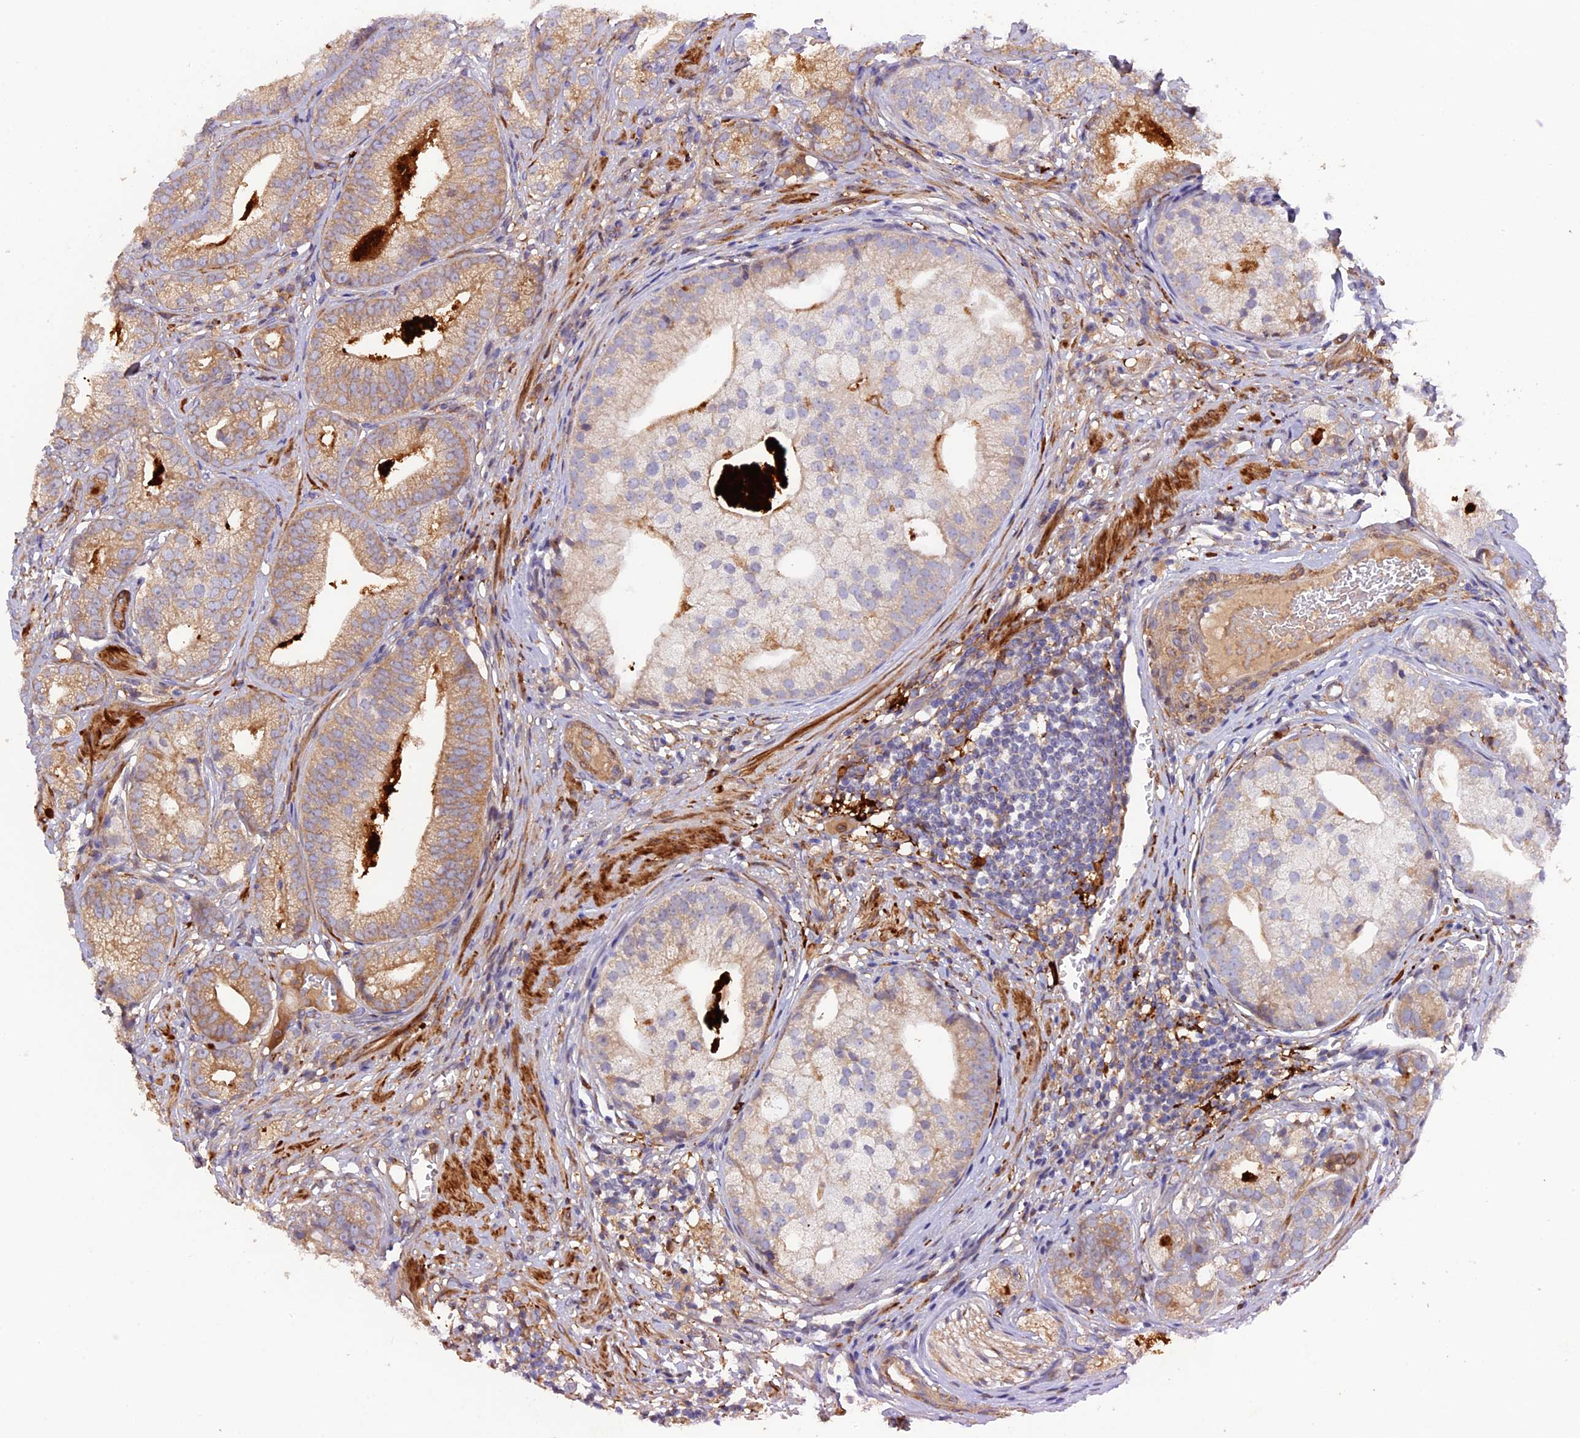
{"staining": {"intensity": "moderate", "quantity": "<25%", "location": "cytoplasmic/membranous"}, "tissue": "prostate cancer", "cell_type": "Tumor cells", "image_type": "cancer", "snomed": [{"axis": "morphology", "description": "Adenocarcinoma, High grade"}, {"axis": "topography", "description": "Prostate"}], "caption": "Protein analysis of prostate cancer (high-grade adenocarcinoma) tissue shows moderate cytoplasmic/membranous expression in approximately <25% of tumor cells.", "gene": "FERMT1", "patient": {"sex": "male", "age": 69}}